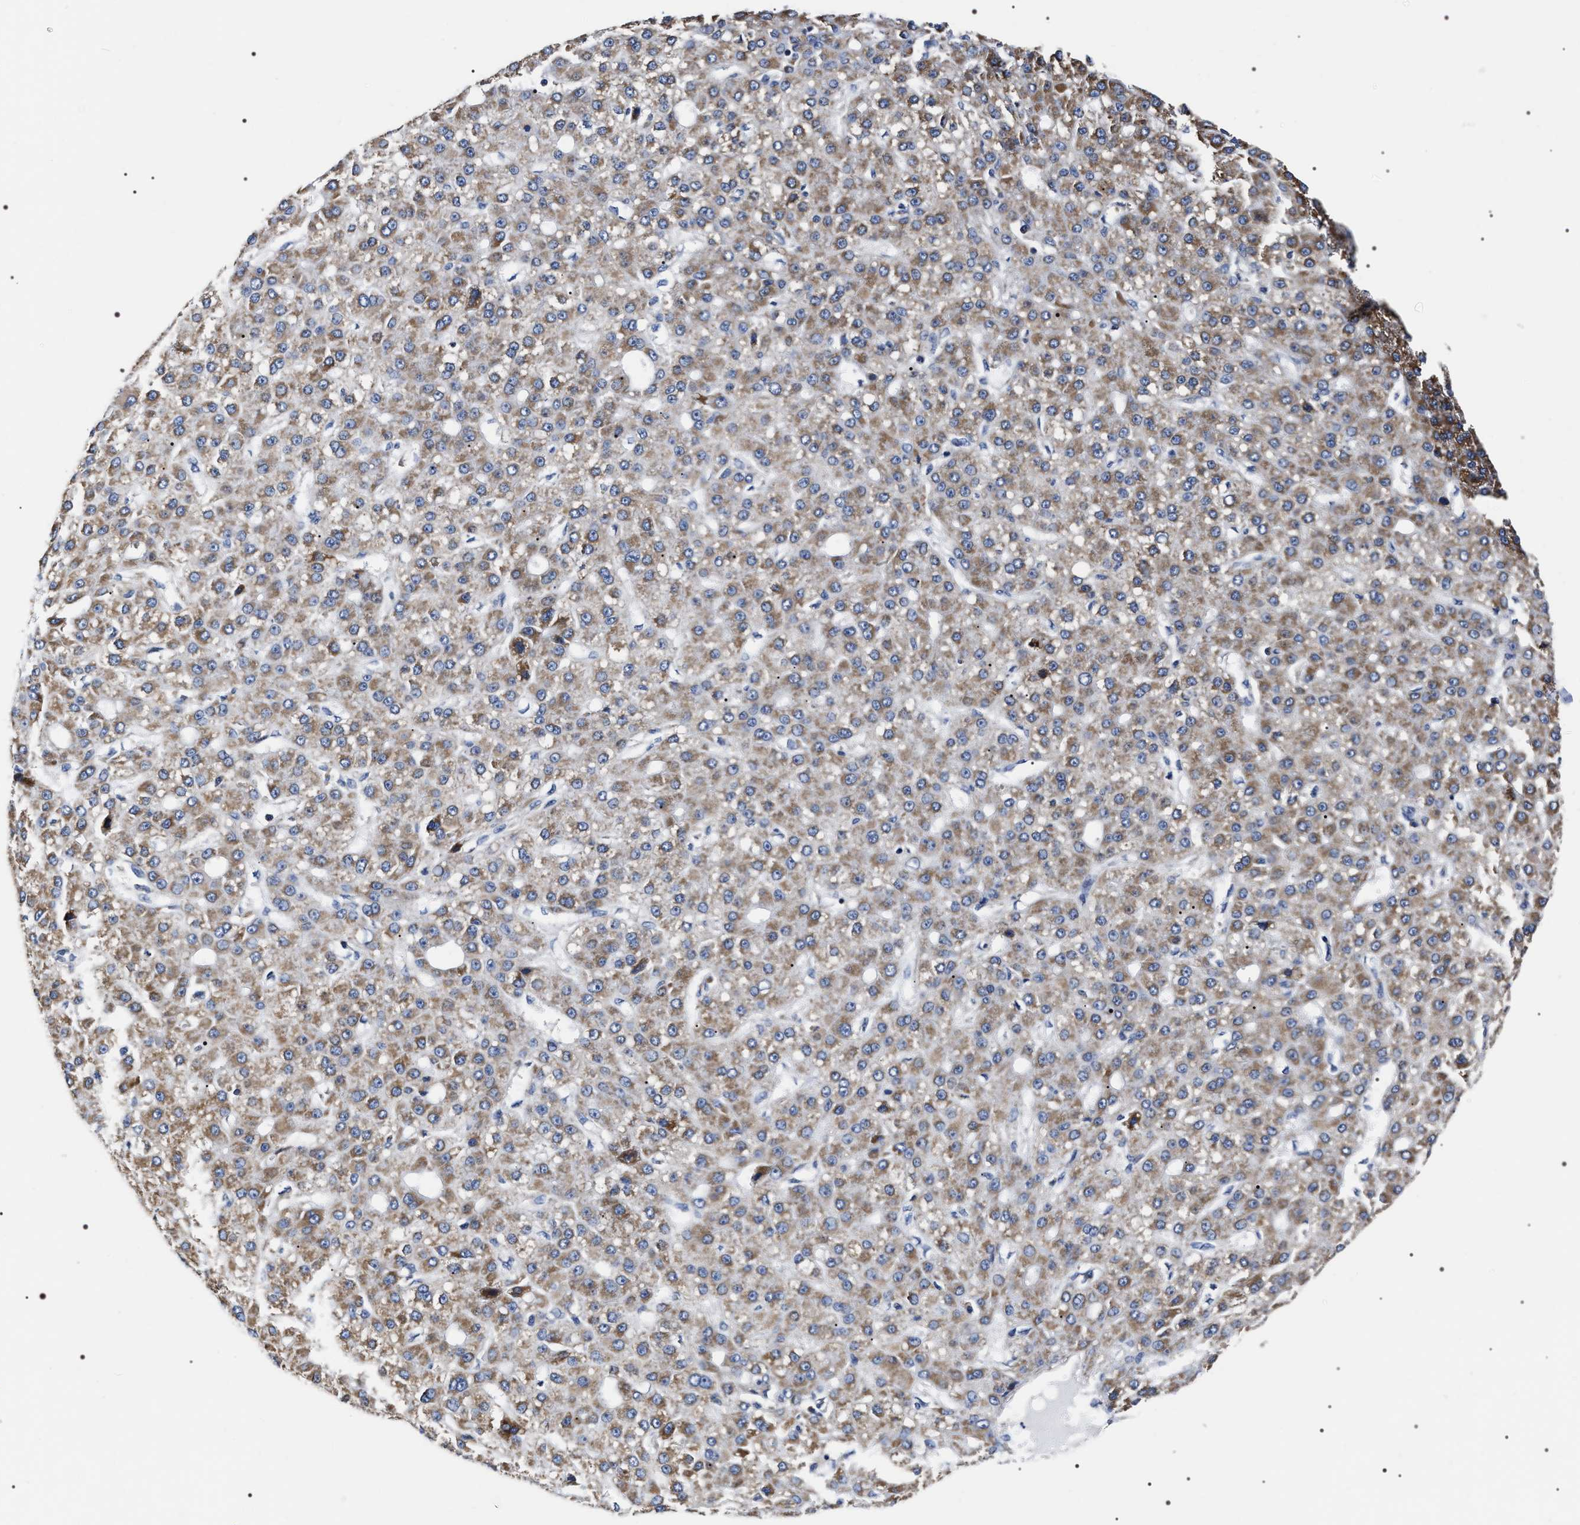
{"staining": {"intensity": "moderate", "quantity": ">75%", "location": "cytoplasmic/membranous"}, "tissue": "liver cancer", "cell_type": "Tumor cells", "image_type": "cancer", "snomed": [{"axis": "morphology", "description": "Carcinoma, Hepatocellular, NOS"}, {"axis": "topography", "description": "Liver"}], "caption": "The immunohistochemical stain shows moderate cytoplasmic/membranous expression in tumor cells of liver hepatocellular carcinoma tissue. Immunohistochemistry stains the protein of interest in brown and the nuclei are stained blue.", "gene": "MIS18A", "patient": {"sex": "male", "age": 67}}